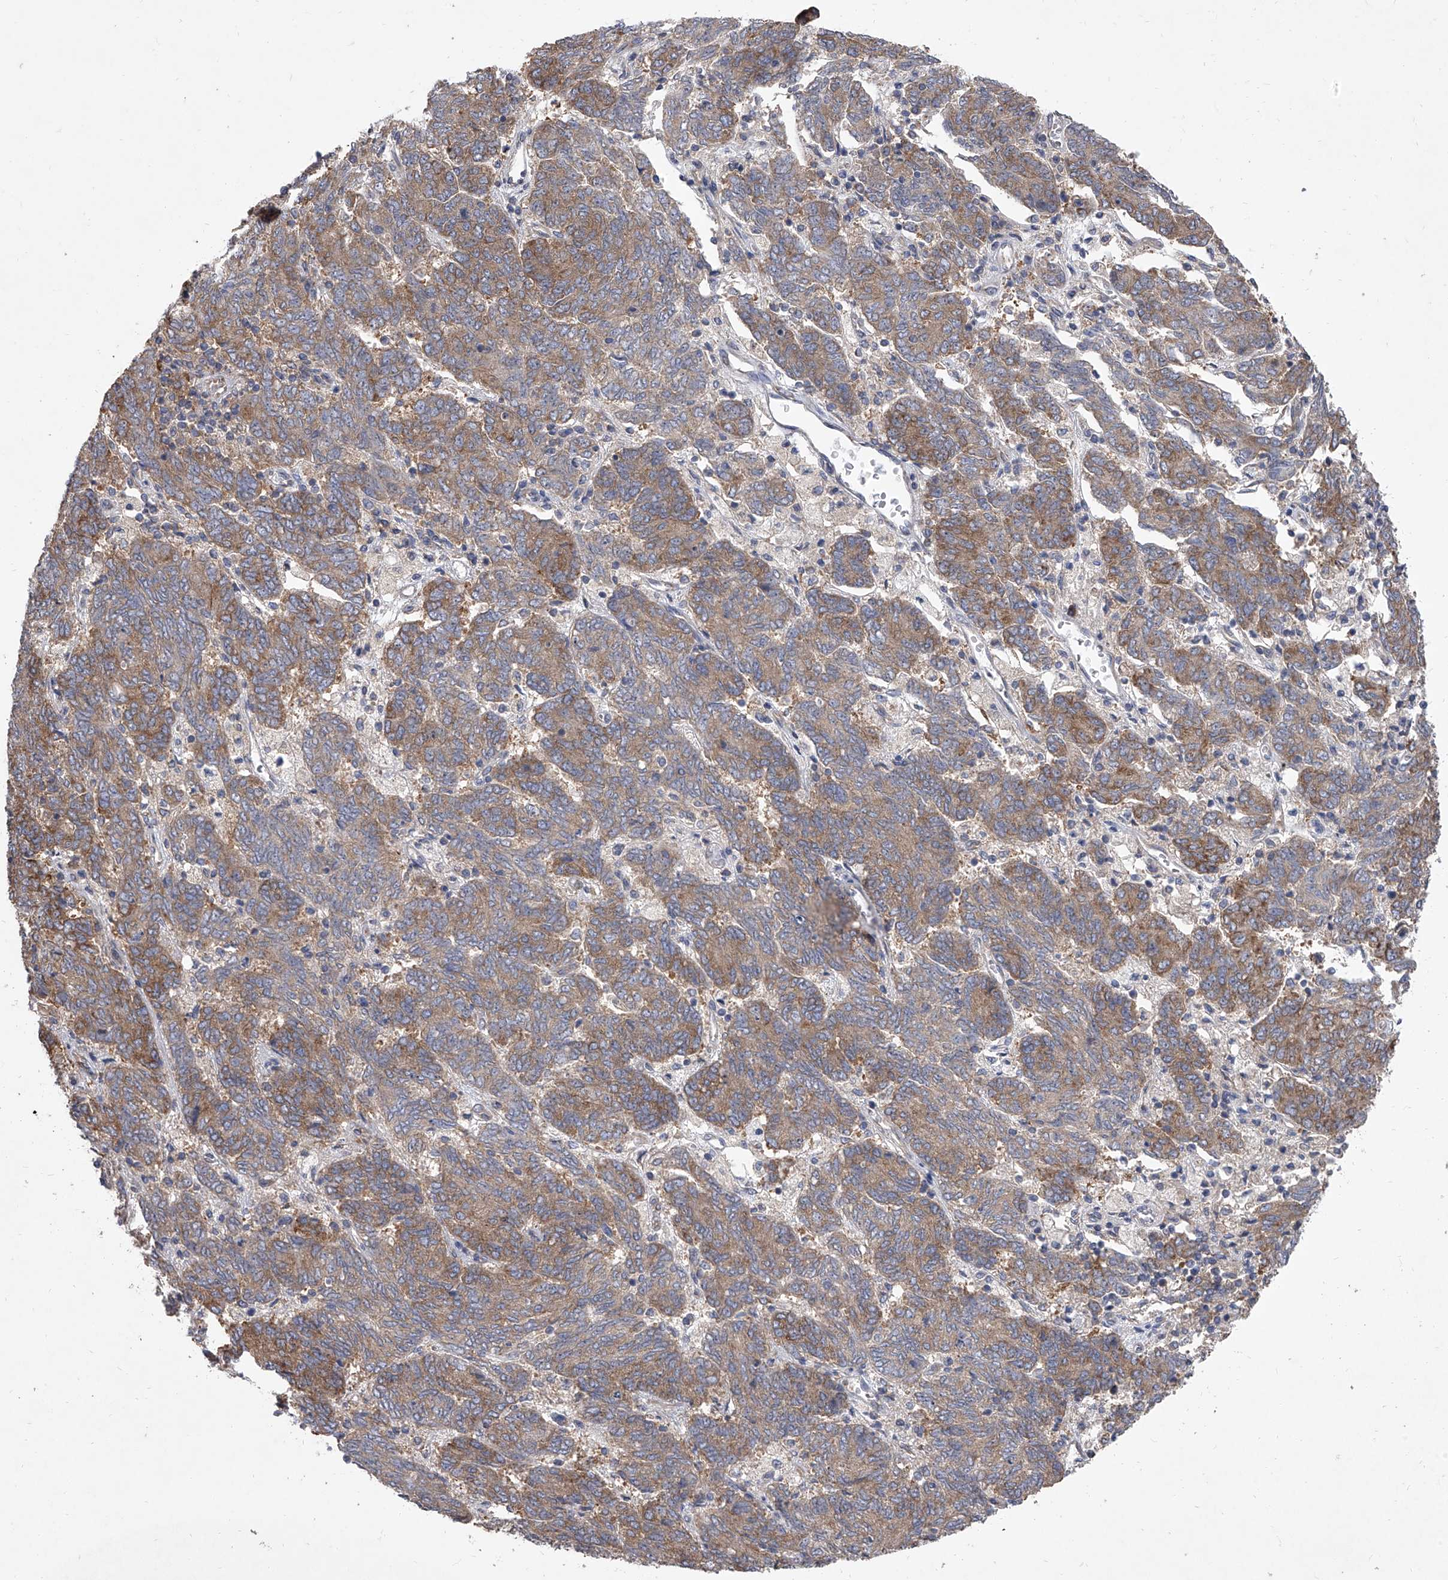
{"staining": {"intensity": "moderate", "quantity": ">75%", "location": "cytoplasmic/membranous"}, "tissue": "endometrial cancer", "cell_type": "Tumor cells", "image_type": "cancer", "snomed": [{"axis": "morphology", "description": "Adenocarcinoma, NOS"}, {"axis": "topography", "description": "Endometrium"}], "caption": "High-power microscopy captured an immunohistochemistry (IHC) photomicrograph of adenocarcinoma (endometrial), revealing moderate cytoplasmic/membranous positivity in about >75% of tumor cells.", "gene": "EIF2S2", "patient": {"sex": "female", "age": 80}}